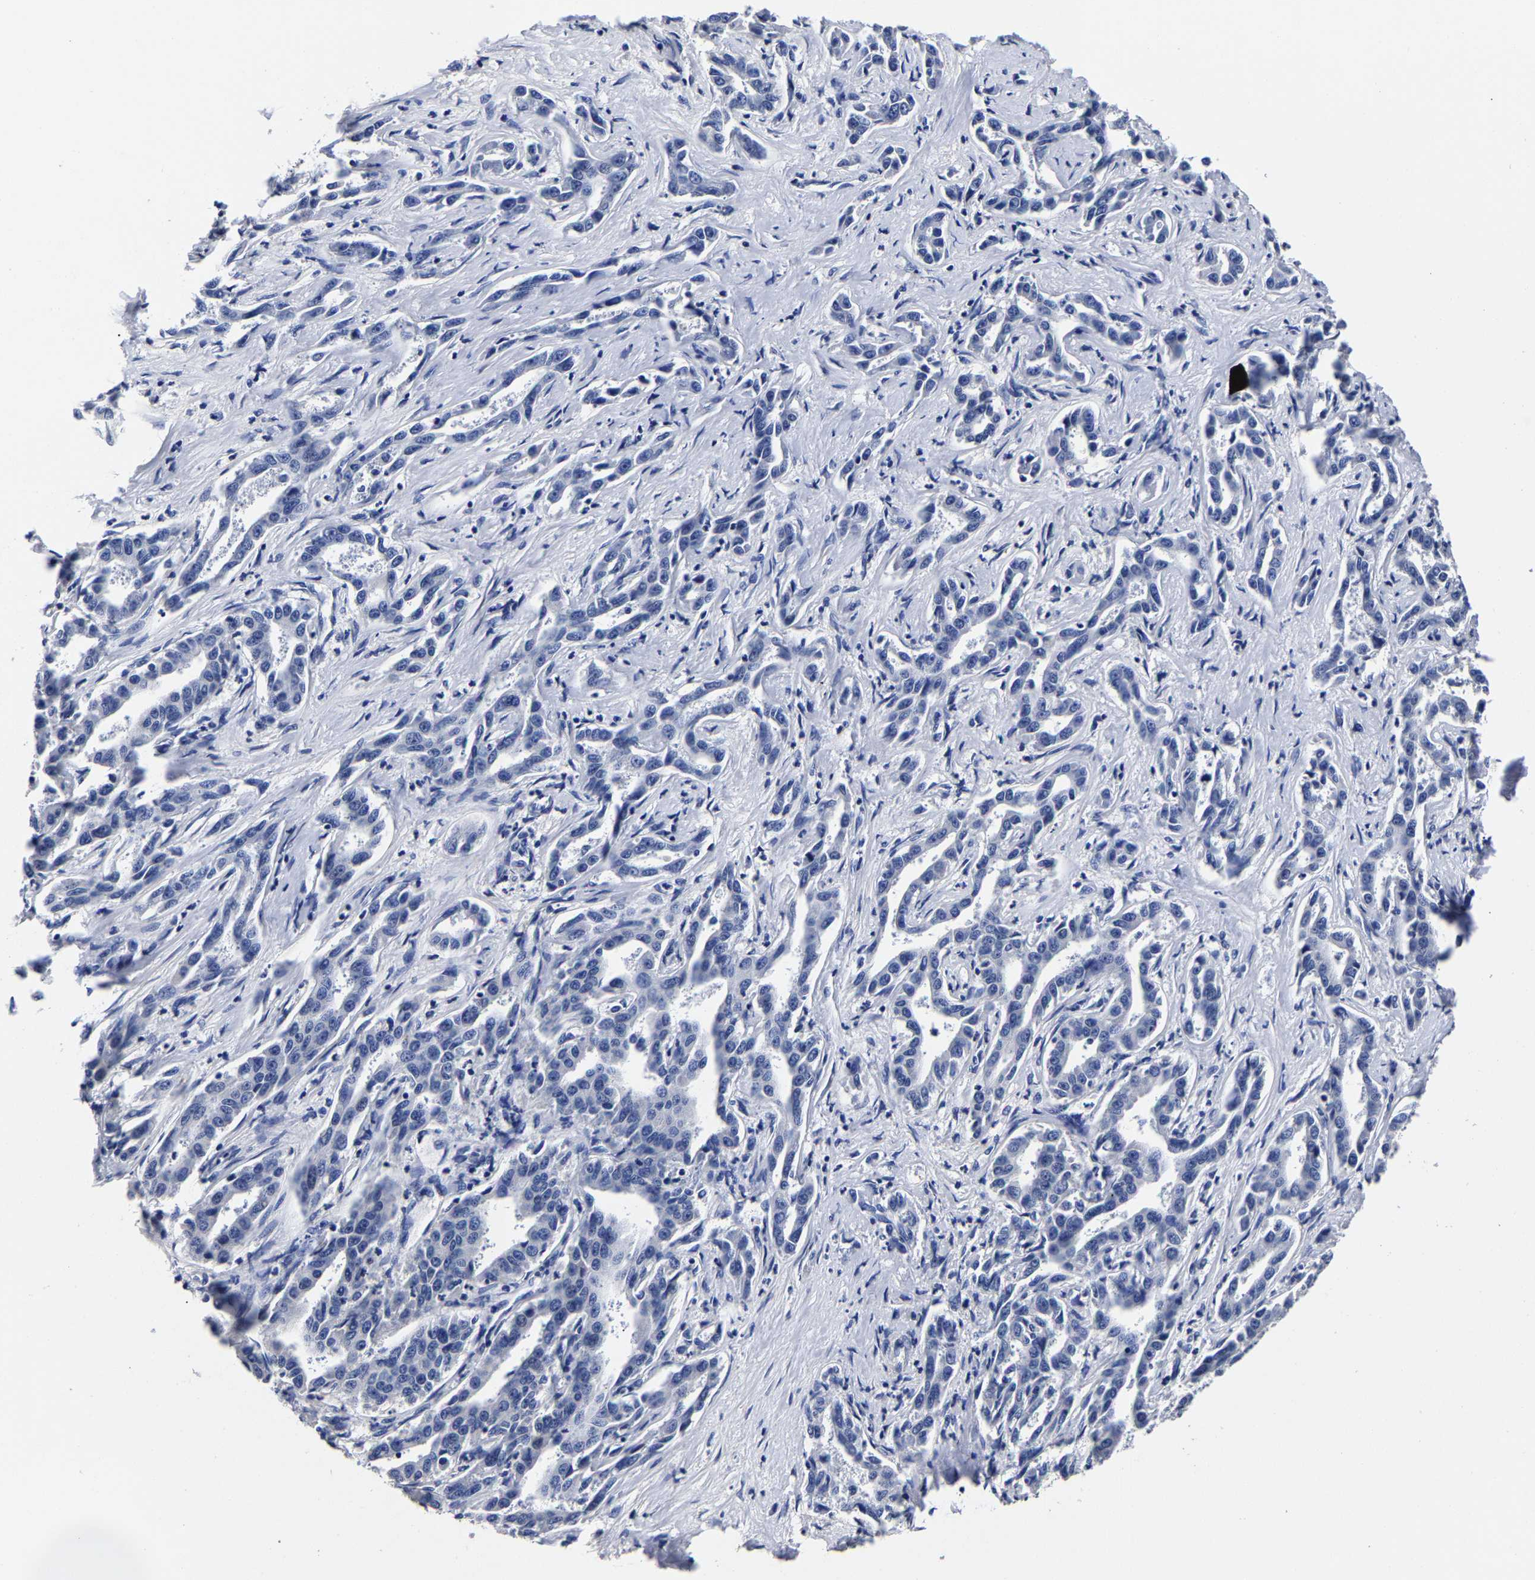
{"staining": {"intensity": "negative", "quantity": "none", "location": "none"}, "tissue": "liver cancer", "cell_type": "Tumor cells", "image_type": "cancer", "snomed": [{"axis": "morphology", "description": "Cholangiocarcinoma"}, {"axis": "topography", "description": "Liver"}], "caption": "This is a photomicrograph of immunohistochemistry (IHC) staining of cholangiocarcinoma (liver), which shows no expression in tumor cells.", "gene": "AKAP4", "patient": {"sex": "male", "age": 59}}